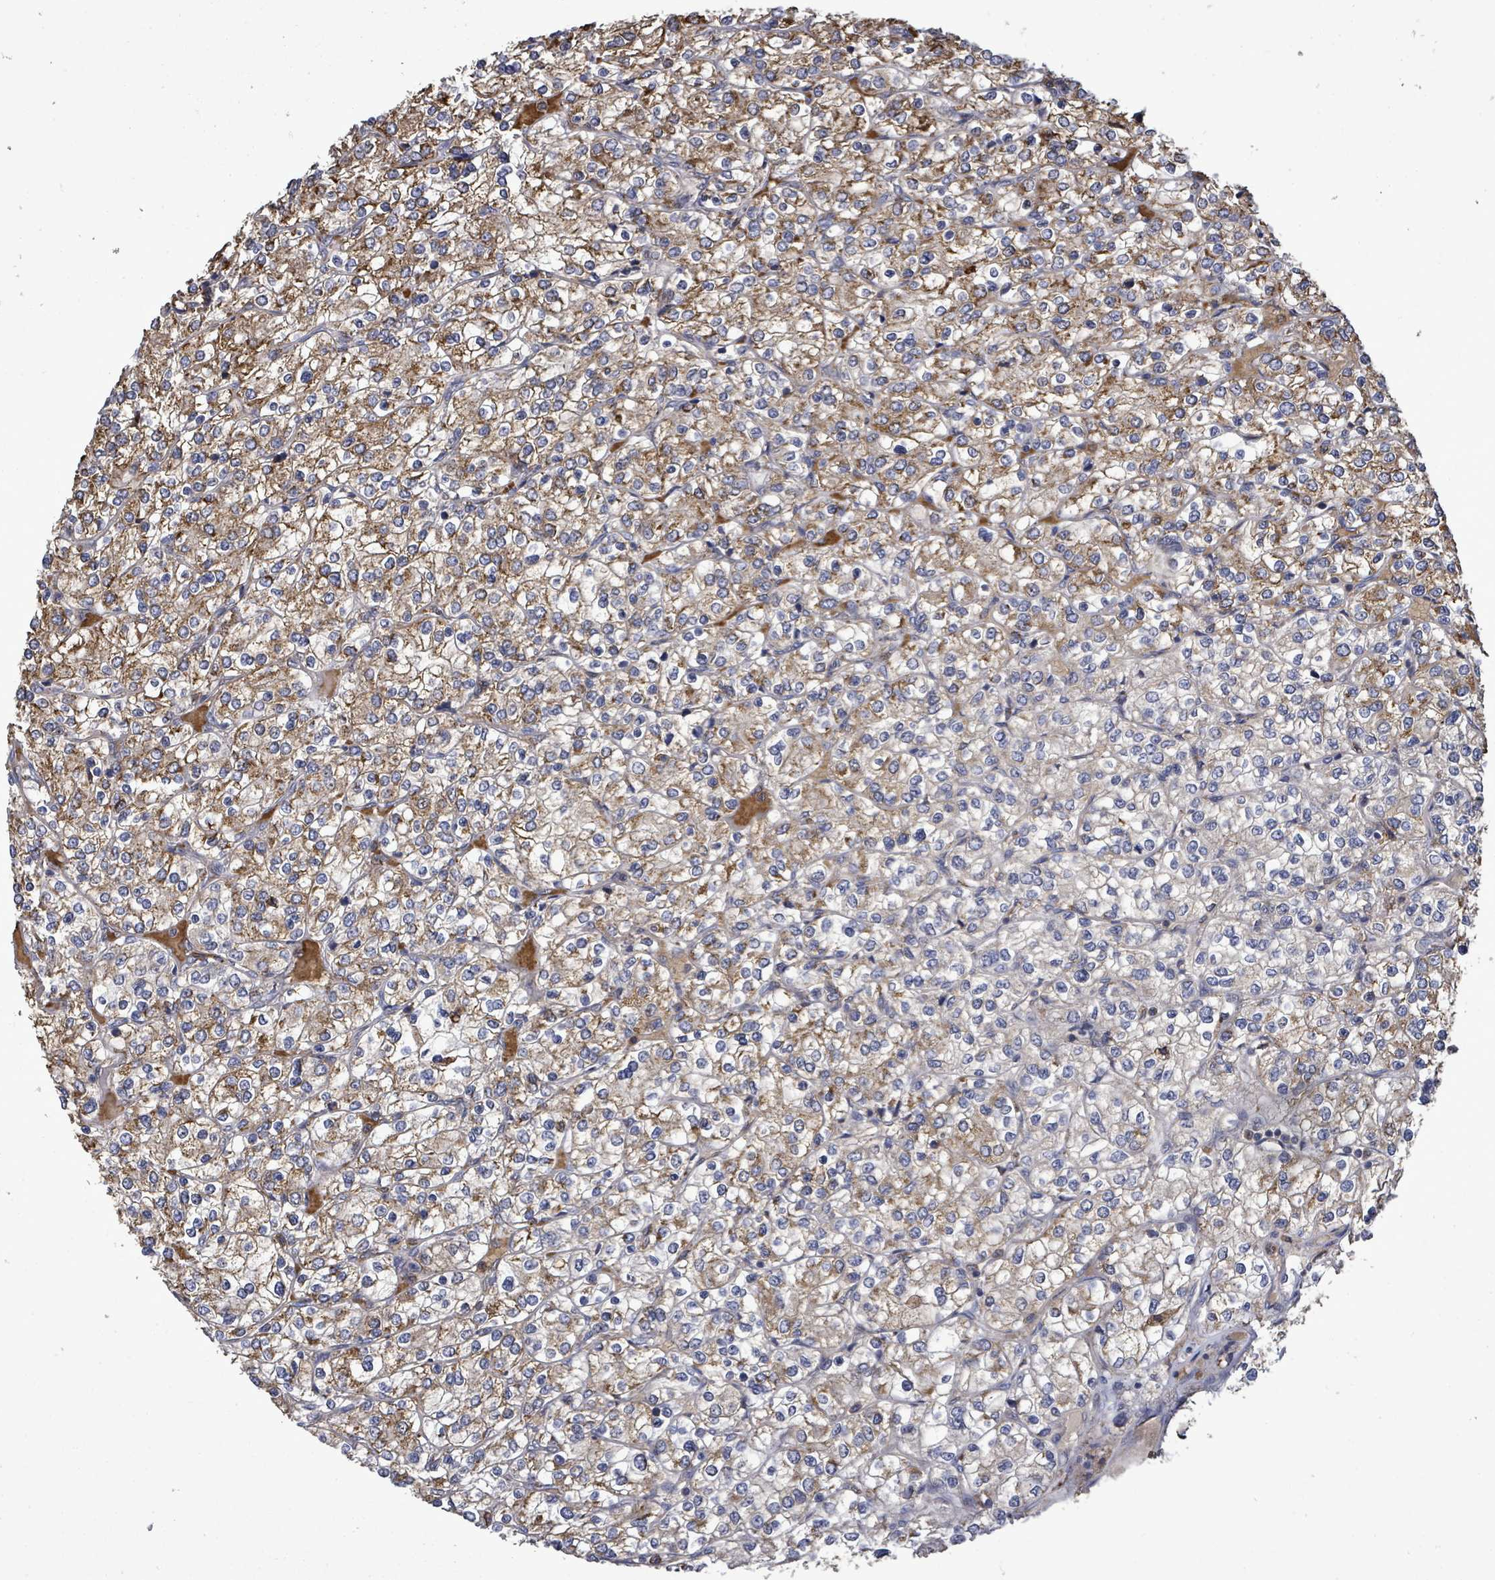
{"staining": {"intensity": "moderate", "quantity": "25%-75%", "location": "cytoplasmic/membranous"}, "tissue": "renal cancer", "cell_type": "Tumor cells", "image_type": "cancer", "snomed": [{"axis": "morphology", "description": "Adenocarcinoma, NOS"}, {"axis": "topography", "description": "Kidney"}], "caption": "Adenocarcinoma (renal) stained with a brown dye demonstrates moderate cytoplasmic/membranous positive expression in about 25%-75% of tumor cells.", "gene": "MTMR12", "patient": {"sex": "male", "age": 80}}